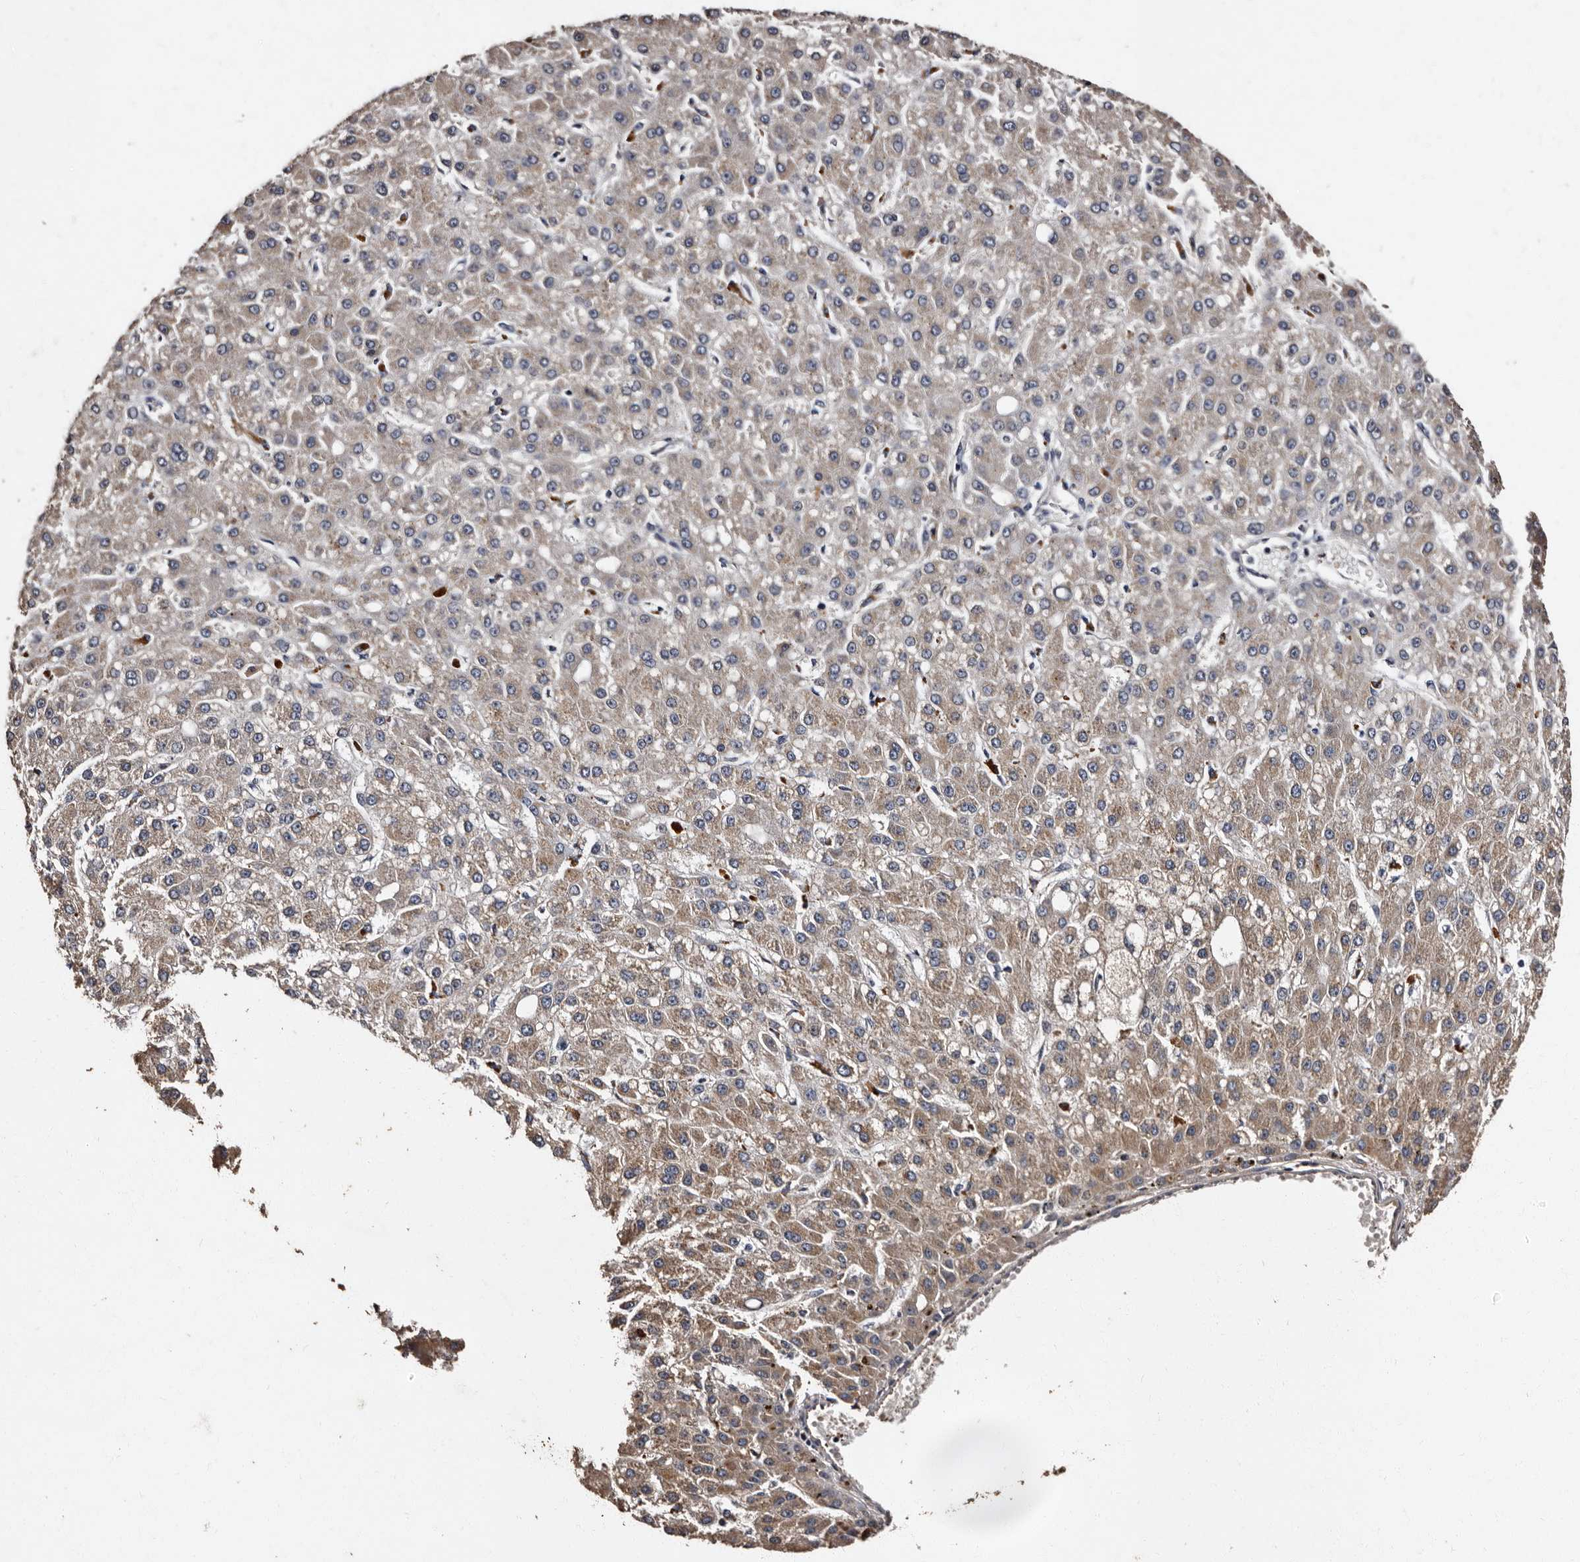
{"staining": {"intensity": "weak", "quantity": ">75%", "location": "cytoplasmic/membranous"}, "tissue": "liver cancer", "cell_type": "Tumor cells", "image_type": "cancer", "snomed": [{"axis": "morphology", "description": "Carcinoma, Hepatocellular, NOS"}, {"axis": "topography", "description": "Liver"}], "caption": "About >75% of tumor cells in liver hepatocellular carcinoma exhibit weak cytoplasmic/membranous protein staining as visualized by brown immunohistochemical staining.", "gene": "ADCK5", "patient": {"sex": "male", "age": 67}}